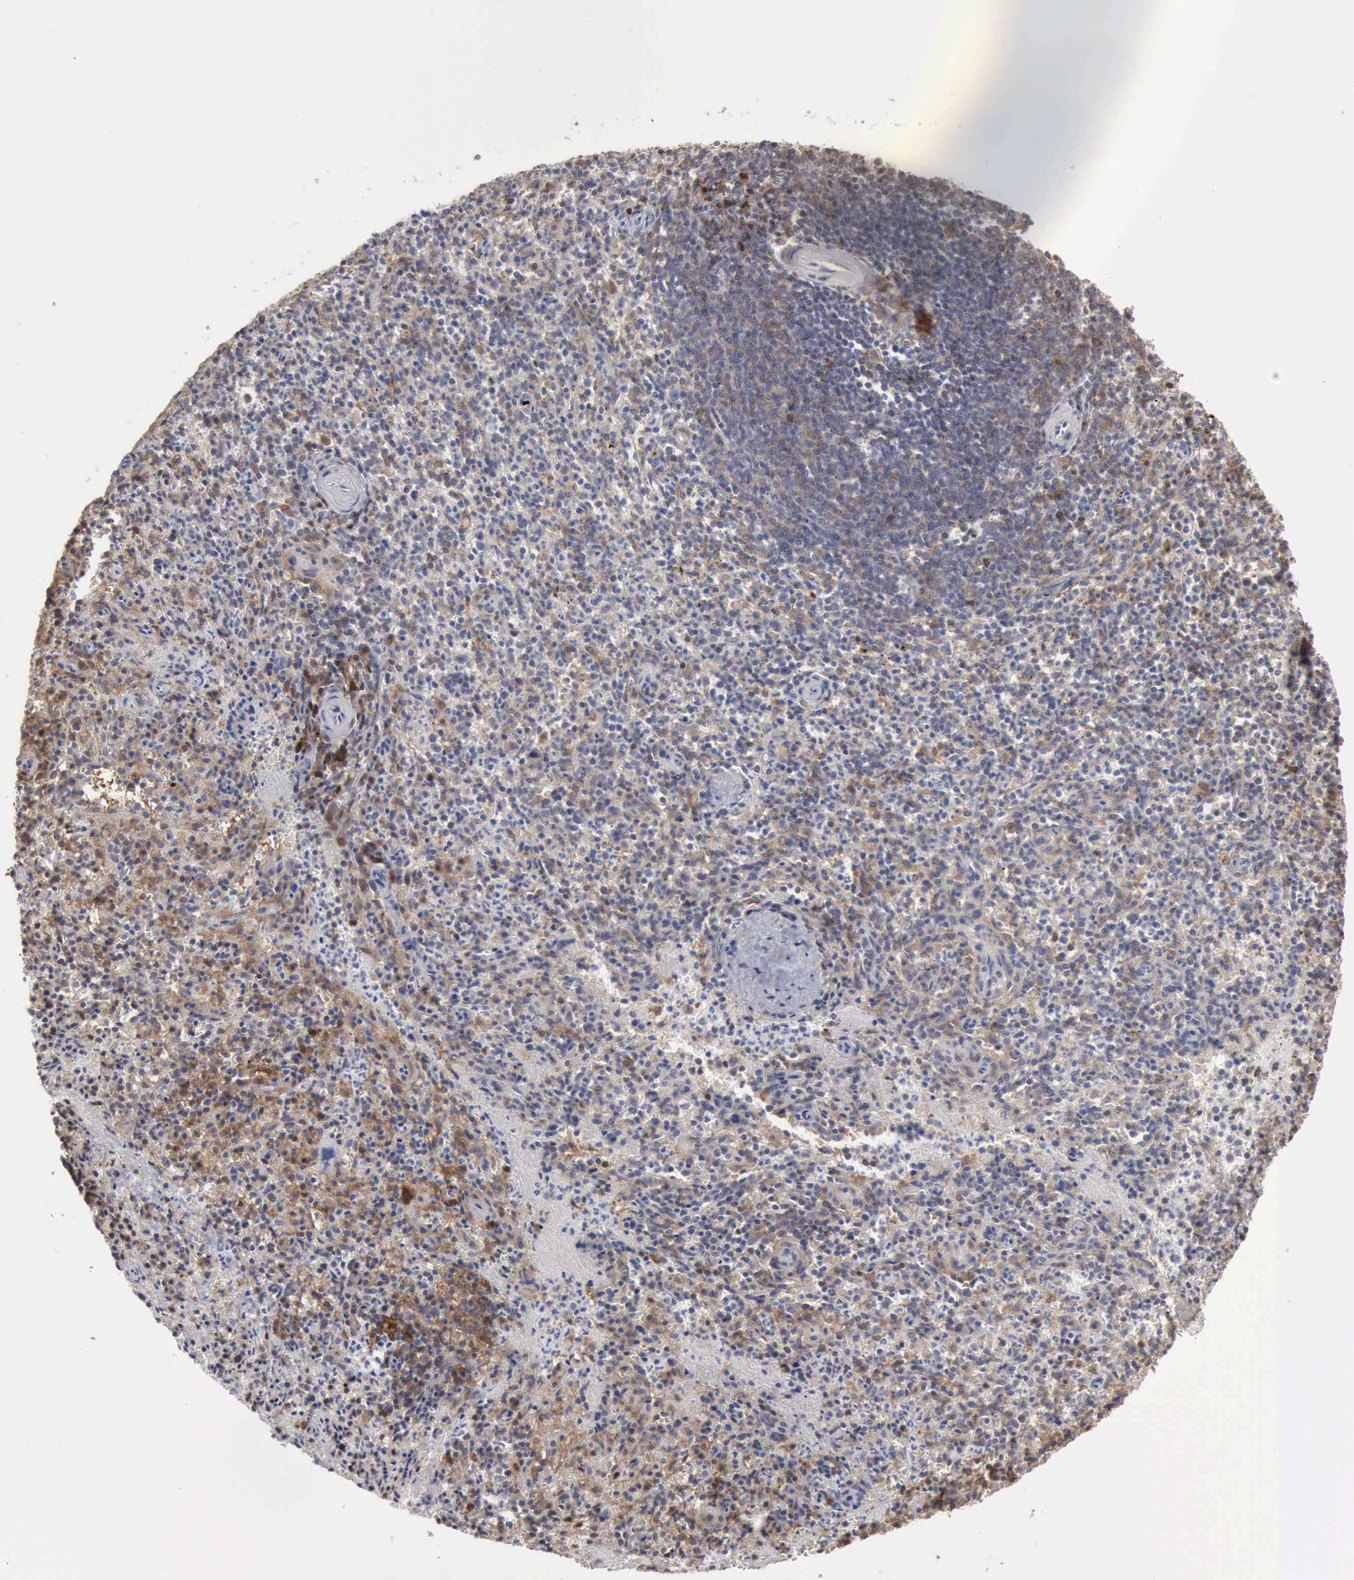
{"staining": {"intensity": "moderate", "quantity": "<25%", "location": "nuclear"}, "tissue": "spleen", "cell_type": "Cells in red pulp", "image_type": "normal", "snomed": [{"axis": "morphology", "description": "Normal tissue, NOS"}, {"axis": "topography", "description": "Spleen"}], "caption": "Protein expression analysis of benign human spleen reveals moderate nuclear staining in approximately <25% of cells in red pulp. The staining was performed using DAB (3,3'-diaminobenzidine) to visualize the protein expression in brown, while the nuclei were stained in blue with hematoxylin (Magnification: 20x).", "gene": "STAT1", "patient": {"sex": "male", "age": 72}}